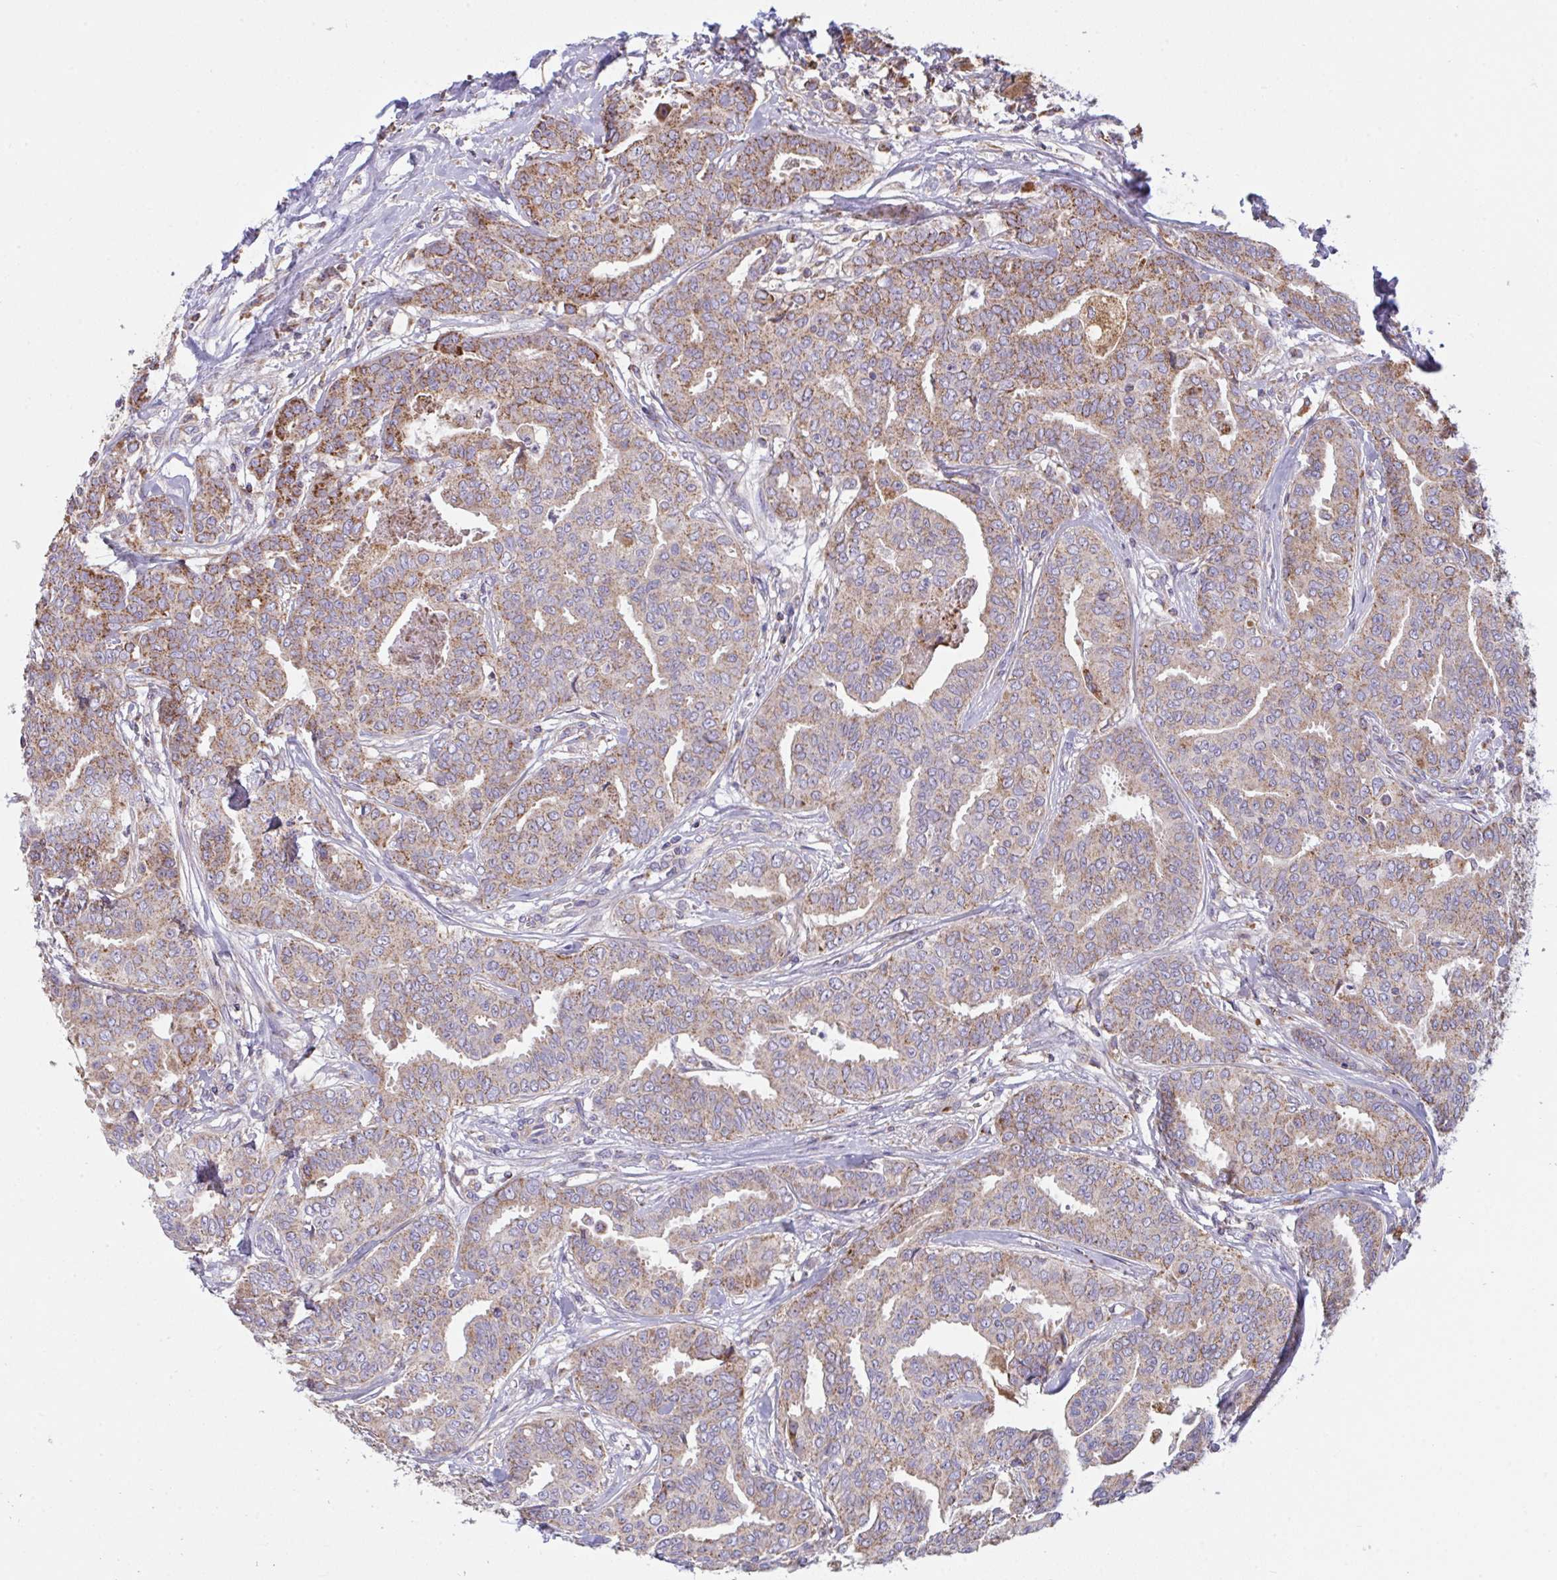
{"staining": {"intensity": "moderate", "quantity": ">75%", "location": "cytoplasmic/membranous"}, "tissue": "breast cancer", "cell_type": "Tumor cells", "image_type": "cancer", "snomed": [{"axis": "morphology", "description": "Duct carcinoma"}, {"axis": "topography", "description": "Breast"}], "caption": "Tumor cells demonstrate medium levels of moderate cytoplasmic/membranous positivity in approximately >75% of cells in breast cancer.", "gene": "MICOS10", "patient": {"sex": "female", "age": 45}}